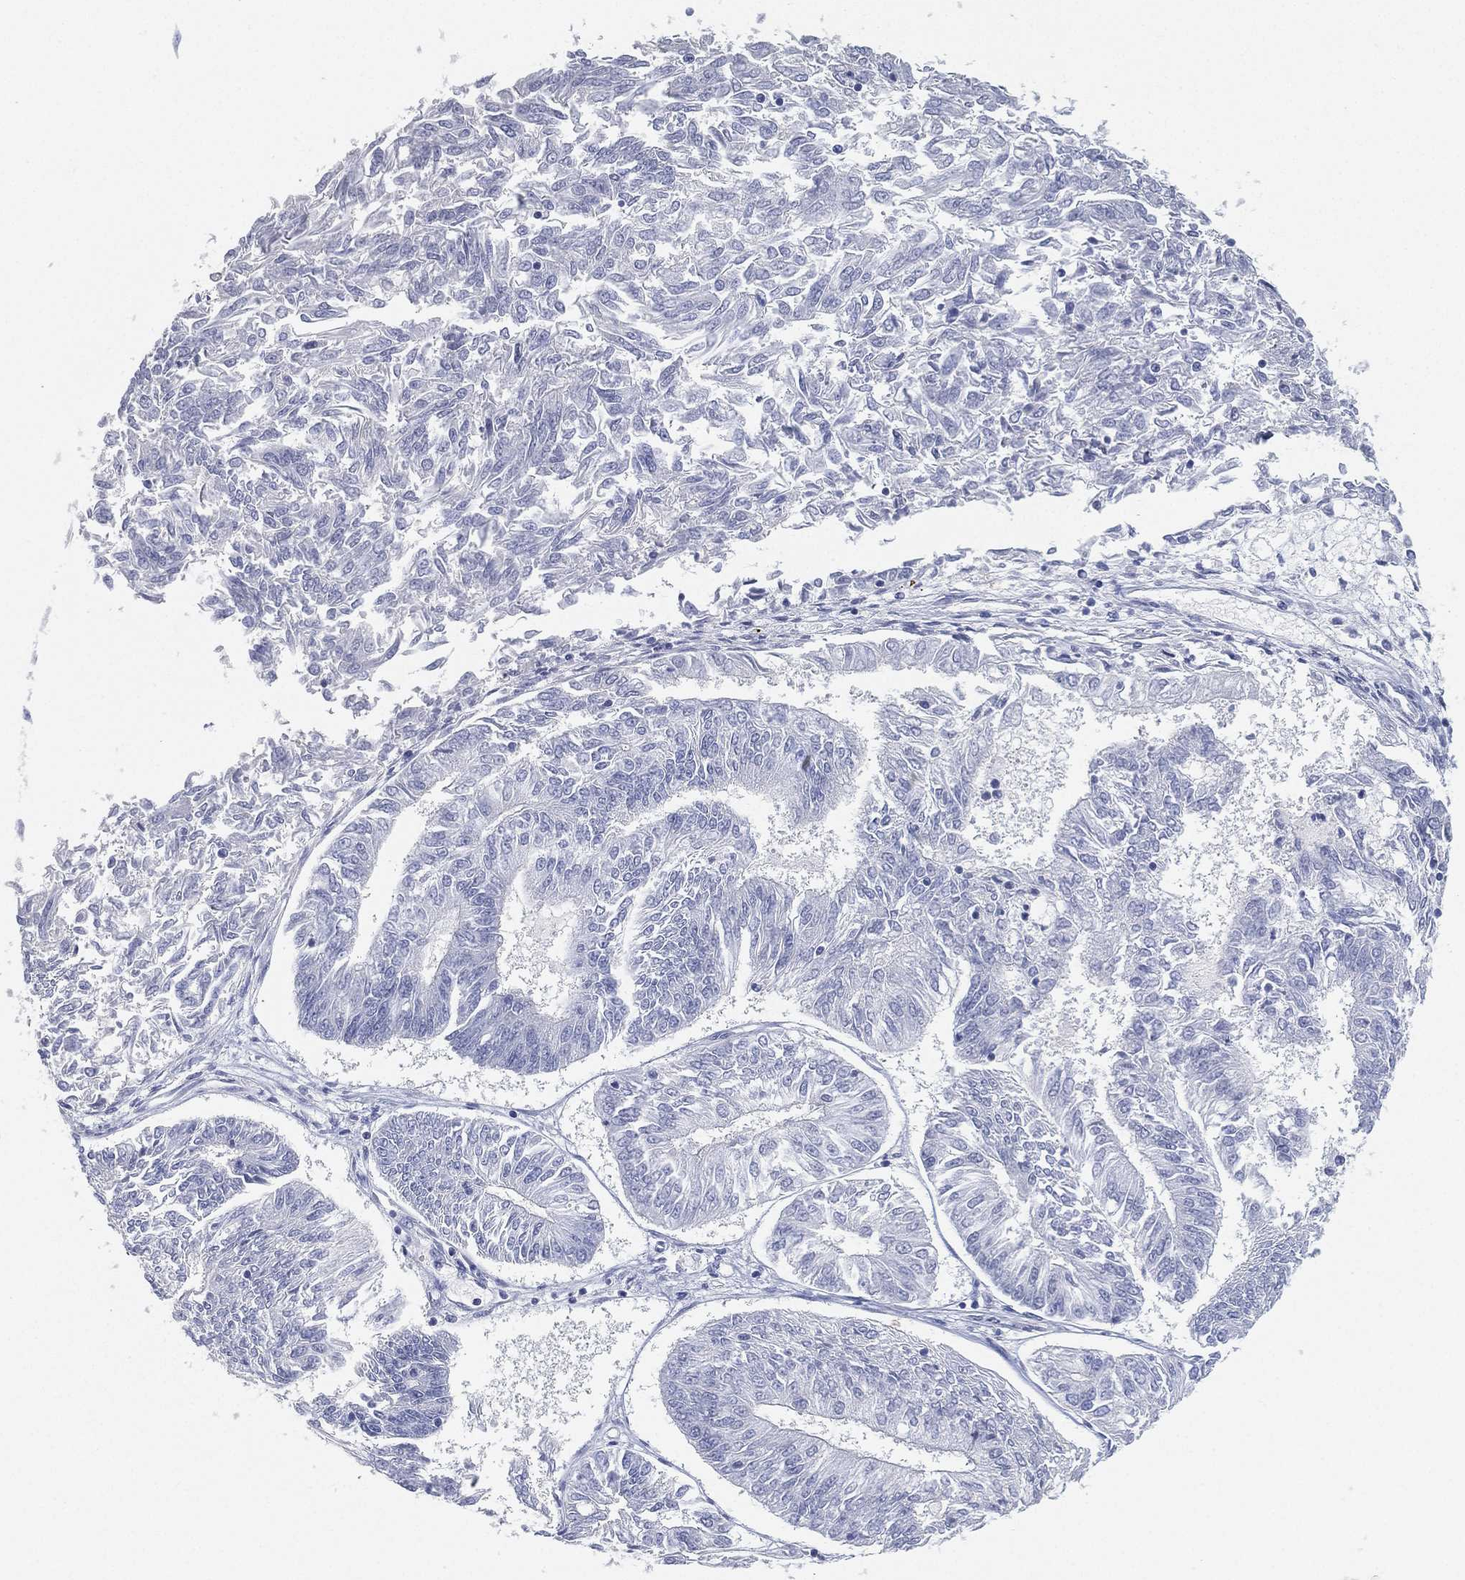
{"staining": {"intensity": "negative", "quantity": "none", "location": "none"}, "tissue": "endometrial cancer", "cell_type": "Tumor cells", "image_type": "cancer", "snomed": [{"axis": "morphology", "description": "Adenocarcinoma, NOS"}, {"axis": "topography", "description": "Endometrium"}], "caption": "There is no significant staining in tumor cells of endometrial adenocarcinoma.", "gene": "FAM187B", "patient": {"sex": "female", "age": 58}}